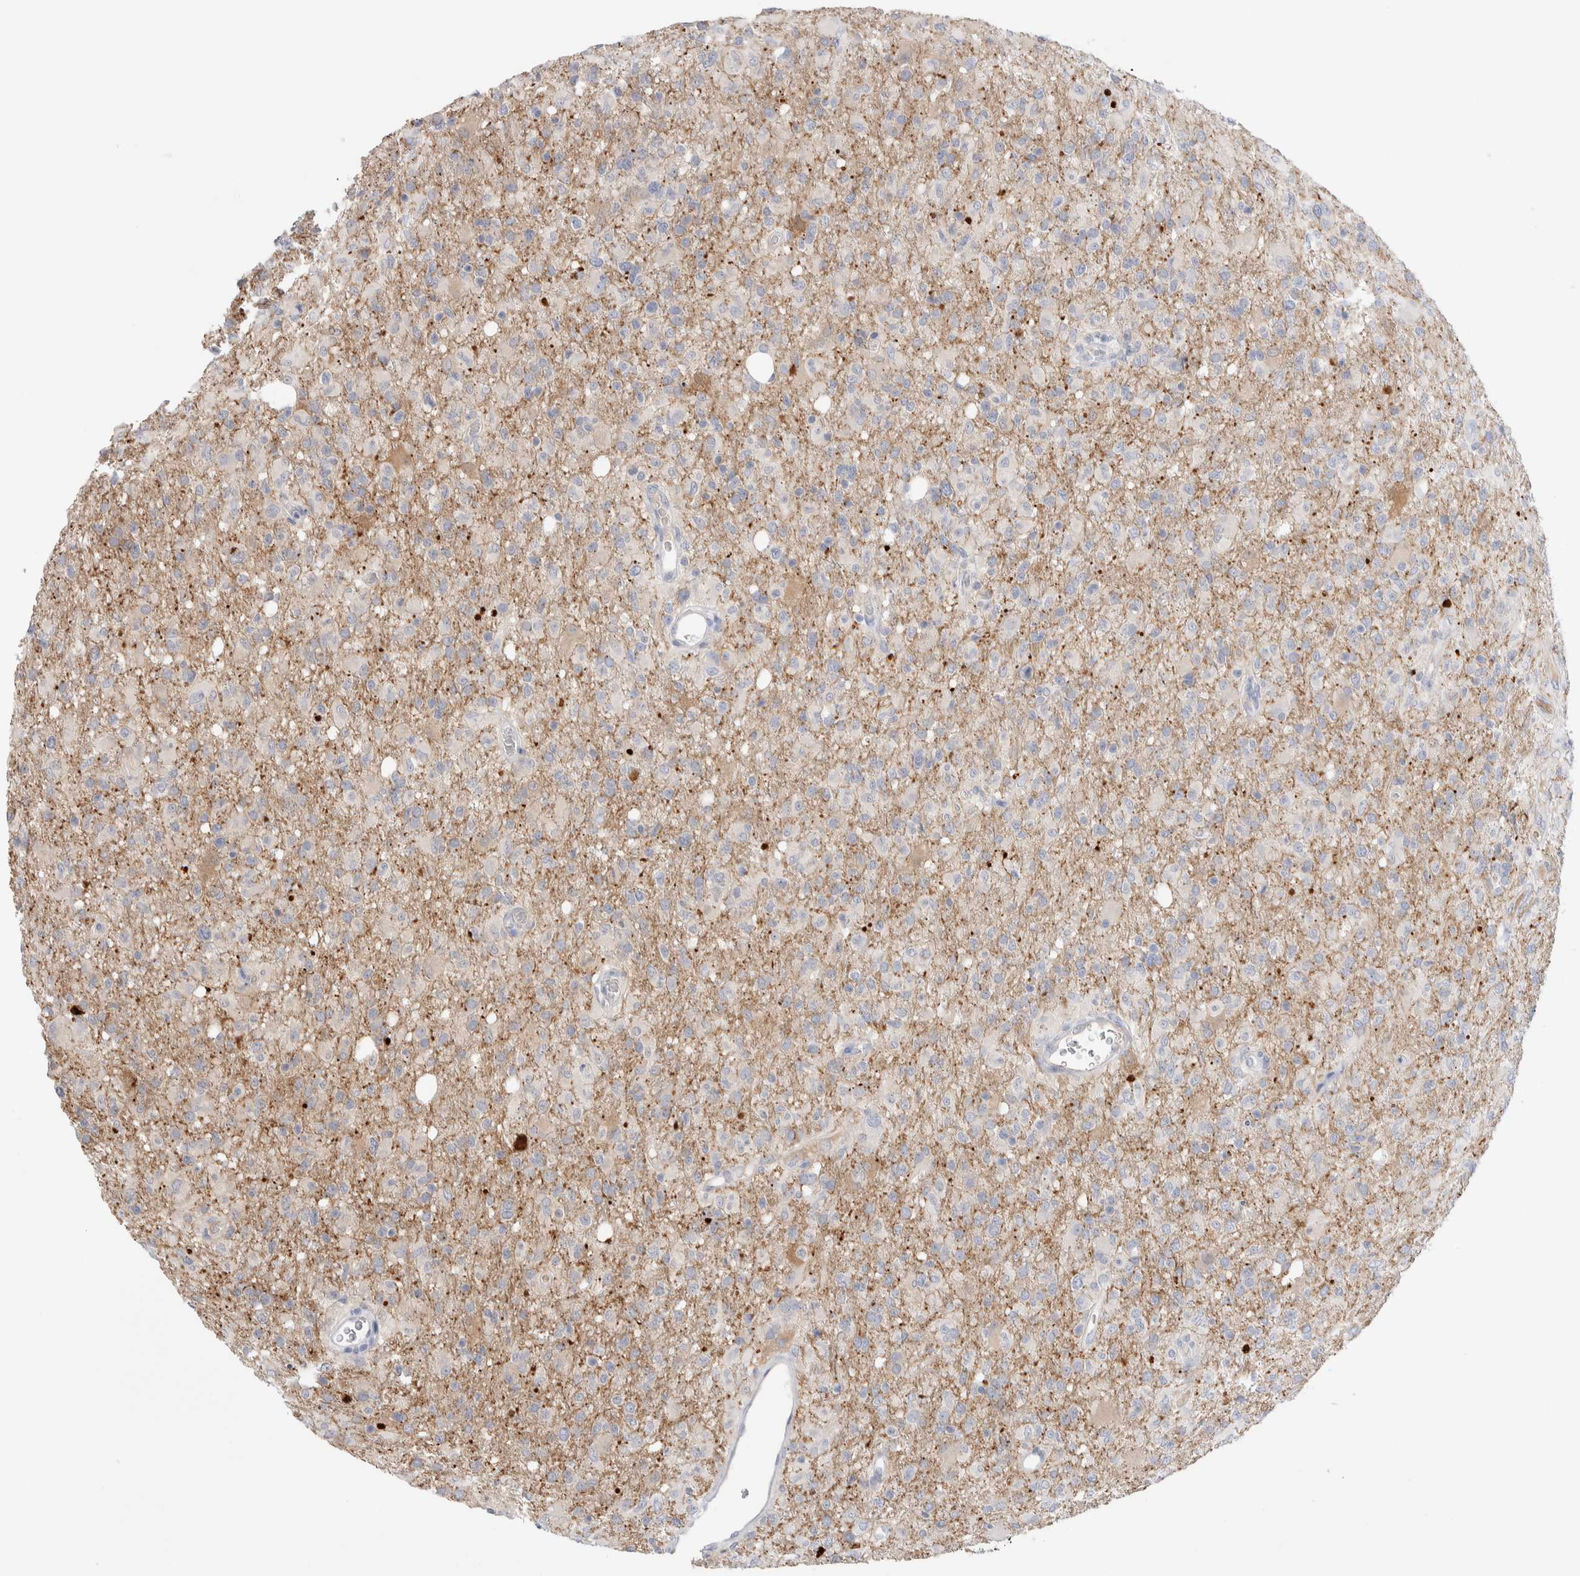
{"staining": {"intensity": "negative", "quantity": "none", "location": "none"}, "tissue": "glioma", "cell_type": "Tumor cells", "image_type": "cancer", "snomed": [{"axis": "morphology", "description": "Glioma, malignant, High grade"}, {"axis": "topography", "description": "Brain"}], "caption": "Tumor cells show no significant protein expression in high-grade glioma (malignant).", "gene": "GDA", "patient": {"sex": "female", "age": 57}}